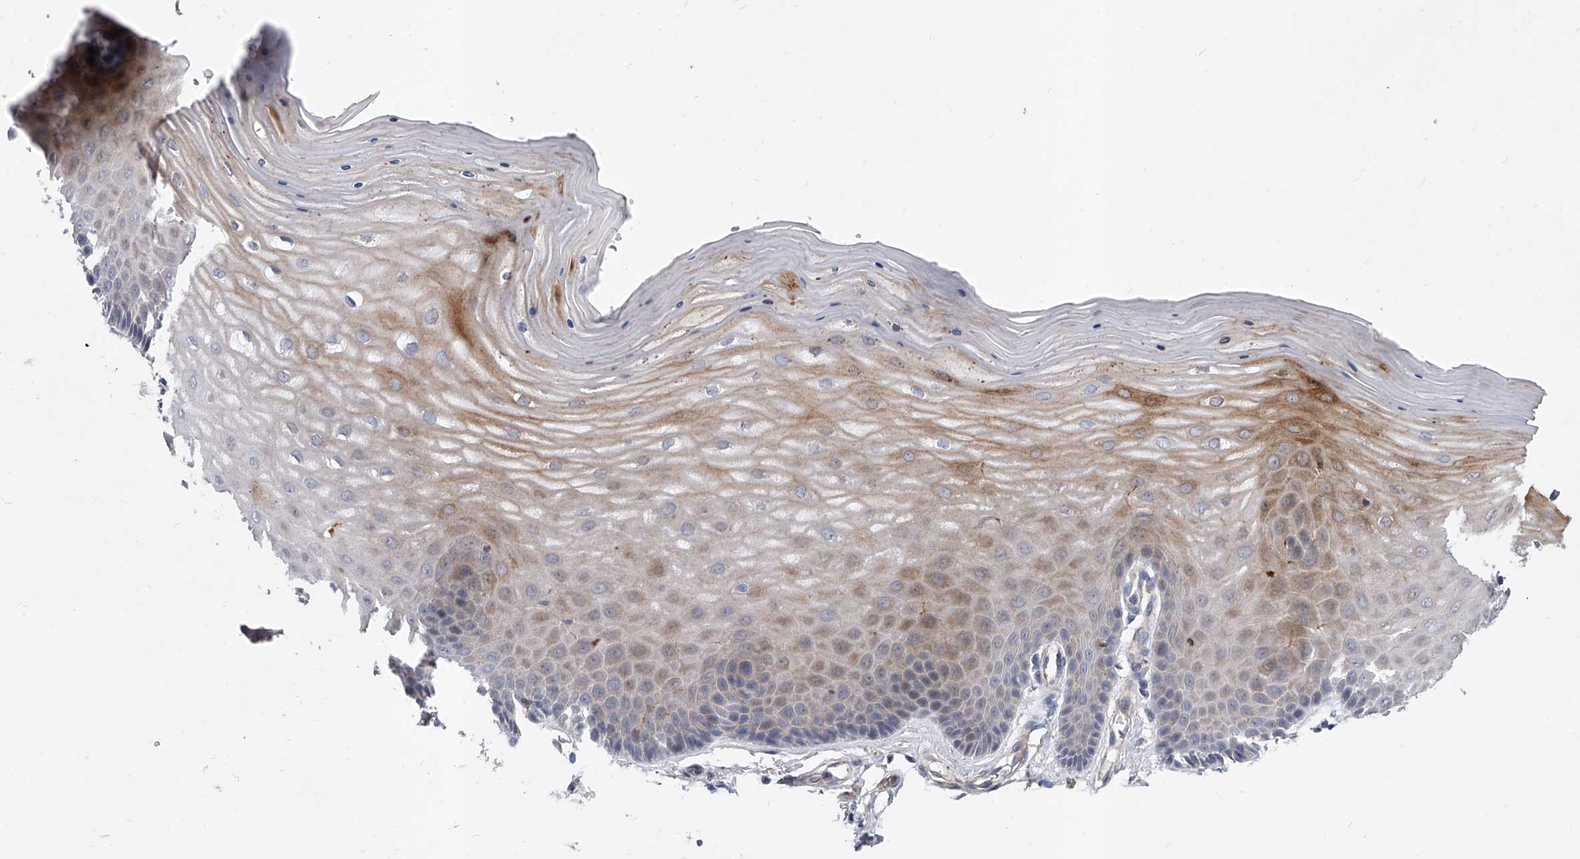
{"staining": {"intensity": "moderate", "quantity": "25%-75%", "location": "cytoplasmic/membranous"}, "tissue": "cervix", "cell_type": "Glandular cells", "image_type": "normal", "snomed": [{"axis": "morphology", "description": "Normal tissue, NOS"}, {"axis": "topography", "description": "Cervix"}], "caption": "Moderate cytoplasmic/membranous staining for a protein is appreciated in approximately 25%-75% of glandular cells of normal cervix using IHC.", "gene": "ENSG00000250424", "patient": {"sex": "female", "age": 55}}